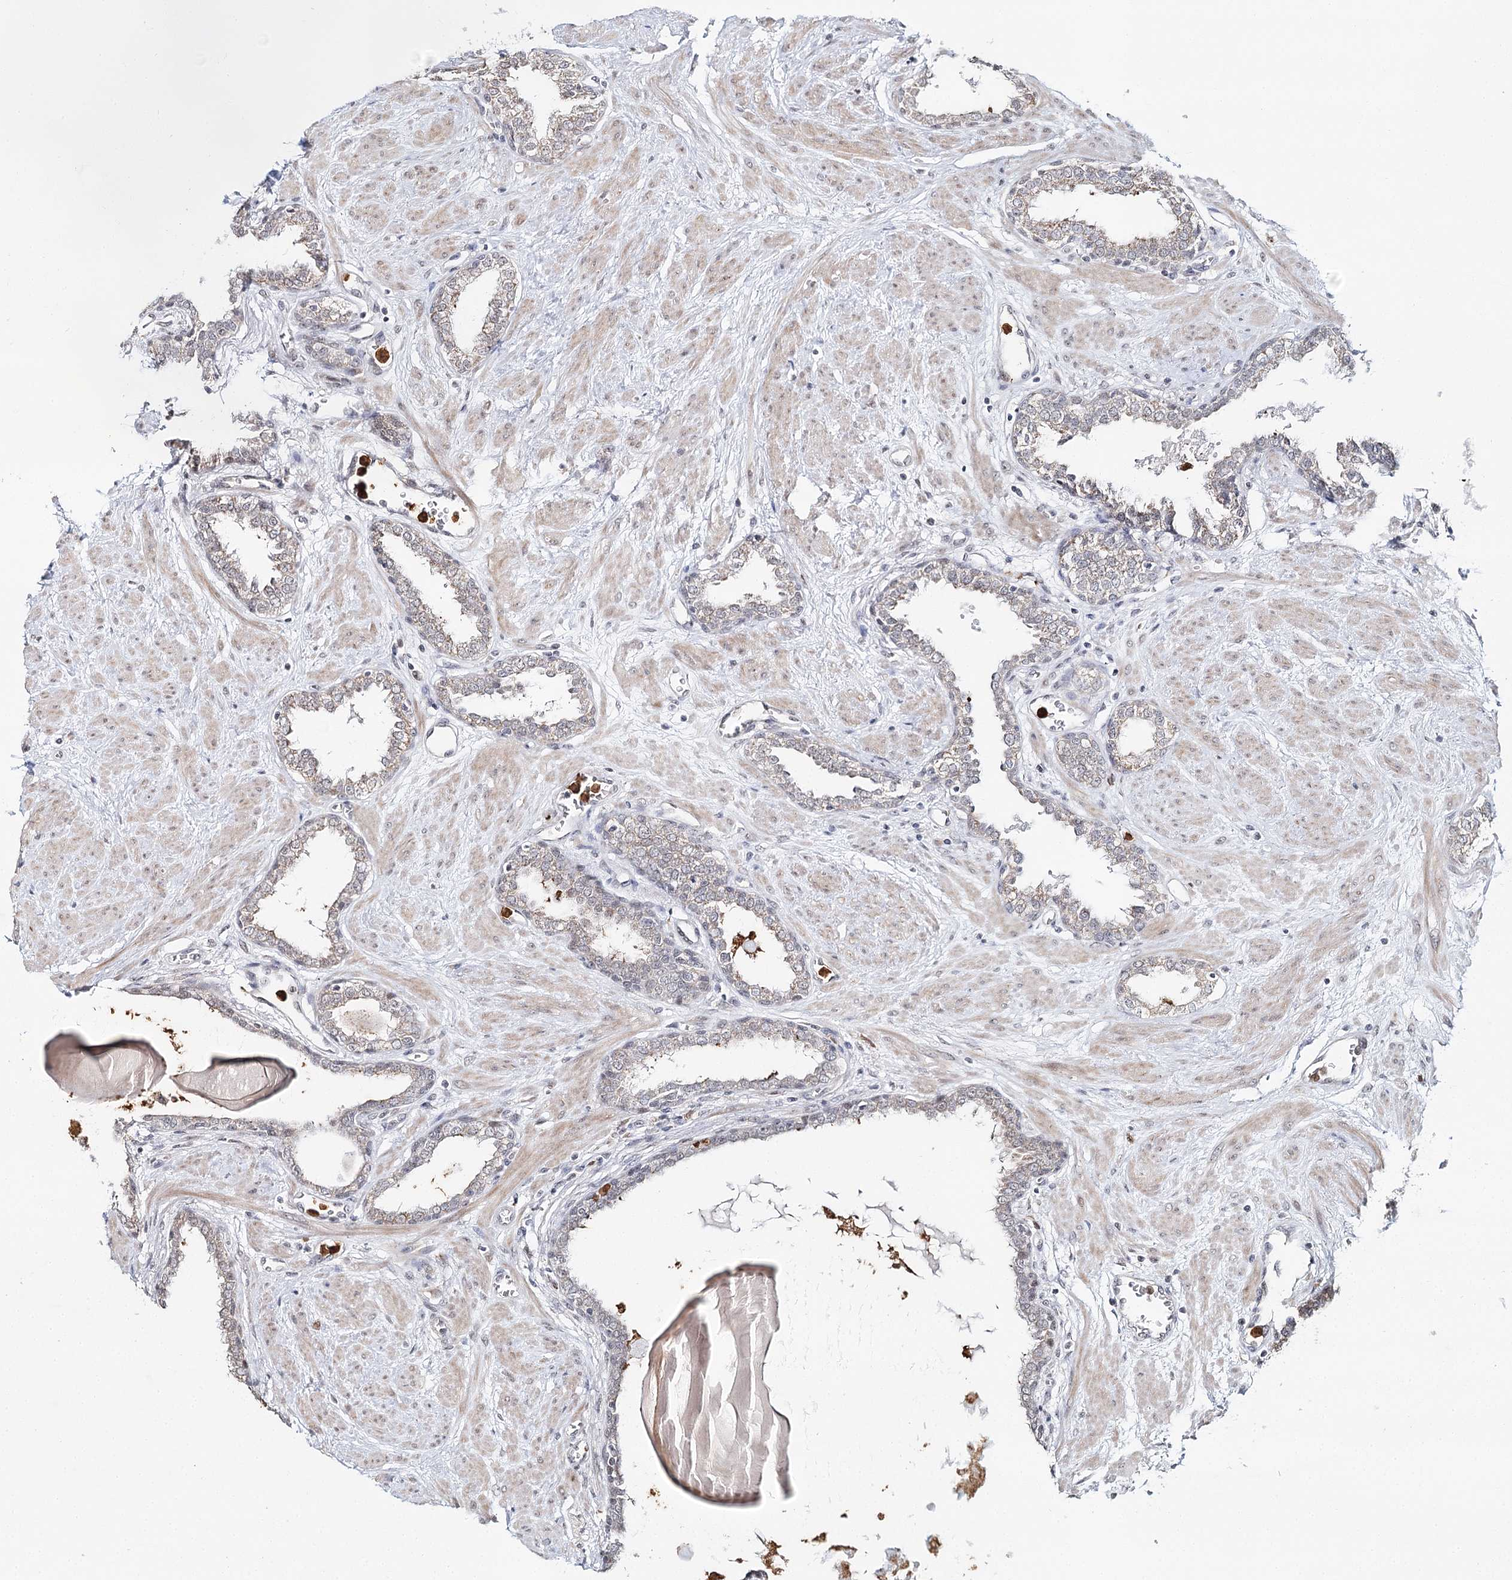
{"staining": {"intensity": "moderate", "quantity": "25%-75%", "location": "cytoplasmic/membranous"}, "tissue": "prostate", "cell_type": "Glandular cells", "image_type": "normal", "snomed": [{"axis": "morphology", "description": "Normal tissue, NOS"}, {"axis": "topography", "description": "Prostate"}], "caption": "An image showing moderate cytoplasmic/membranous staining in about 25%-75% of glandular cells in normal prostate, as visualized by brown immunohistochemical staining.", "gene": "ATAD1", "patient": {"sex": "male", "age": 51}}